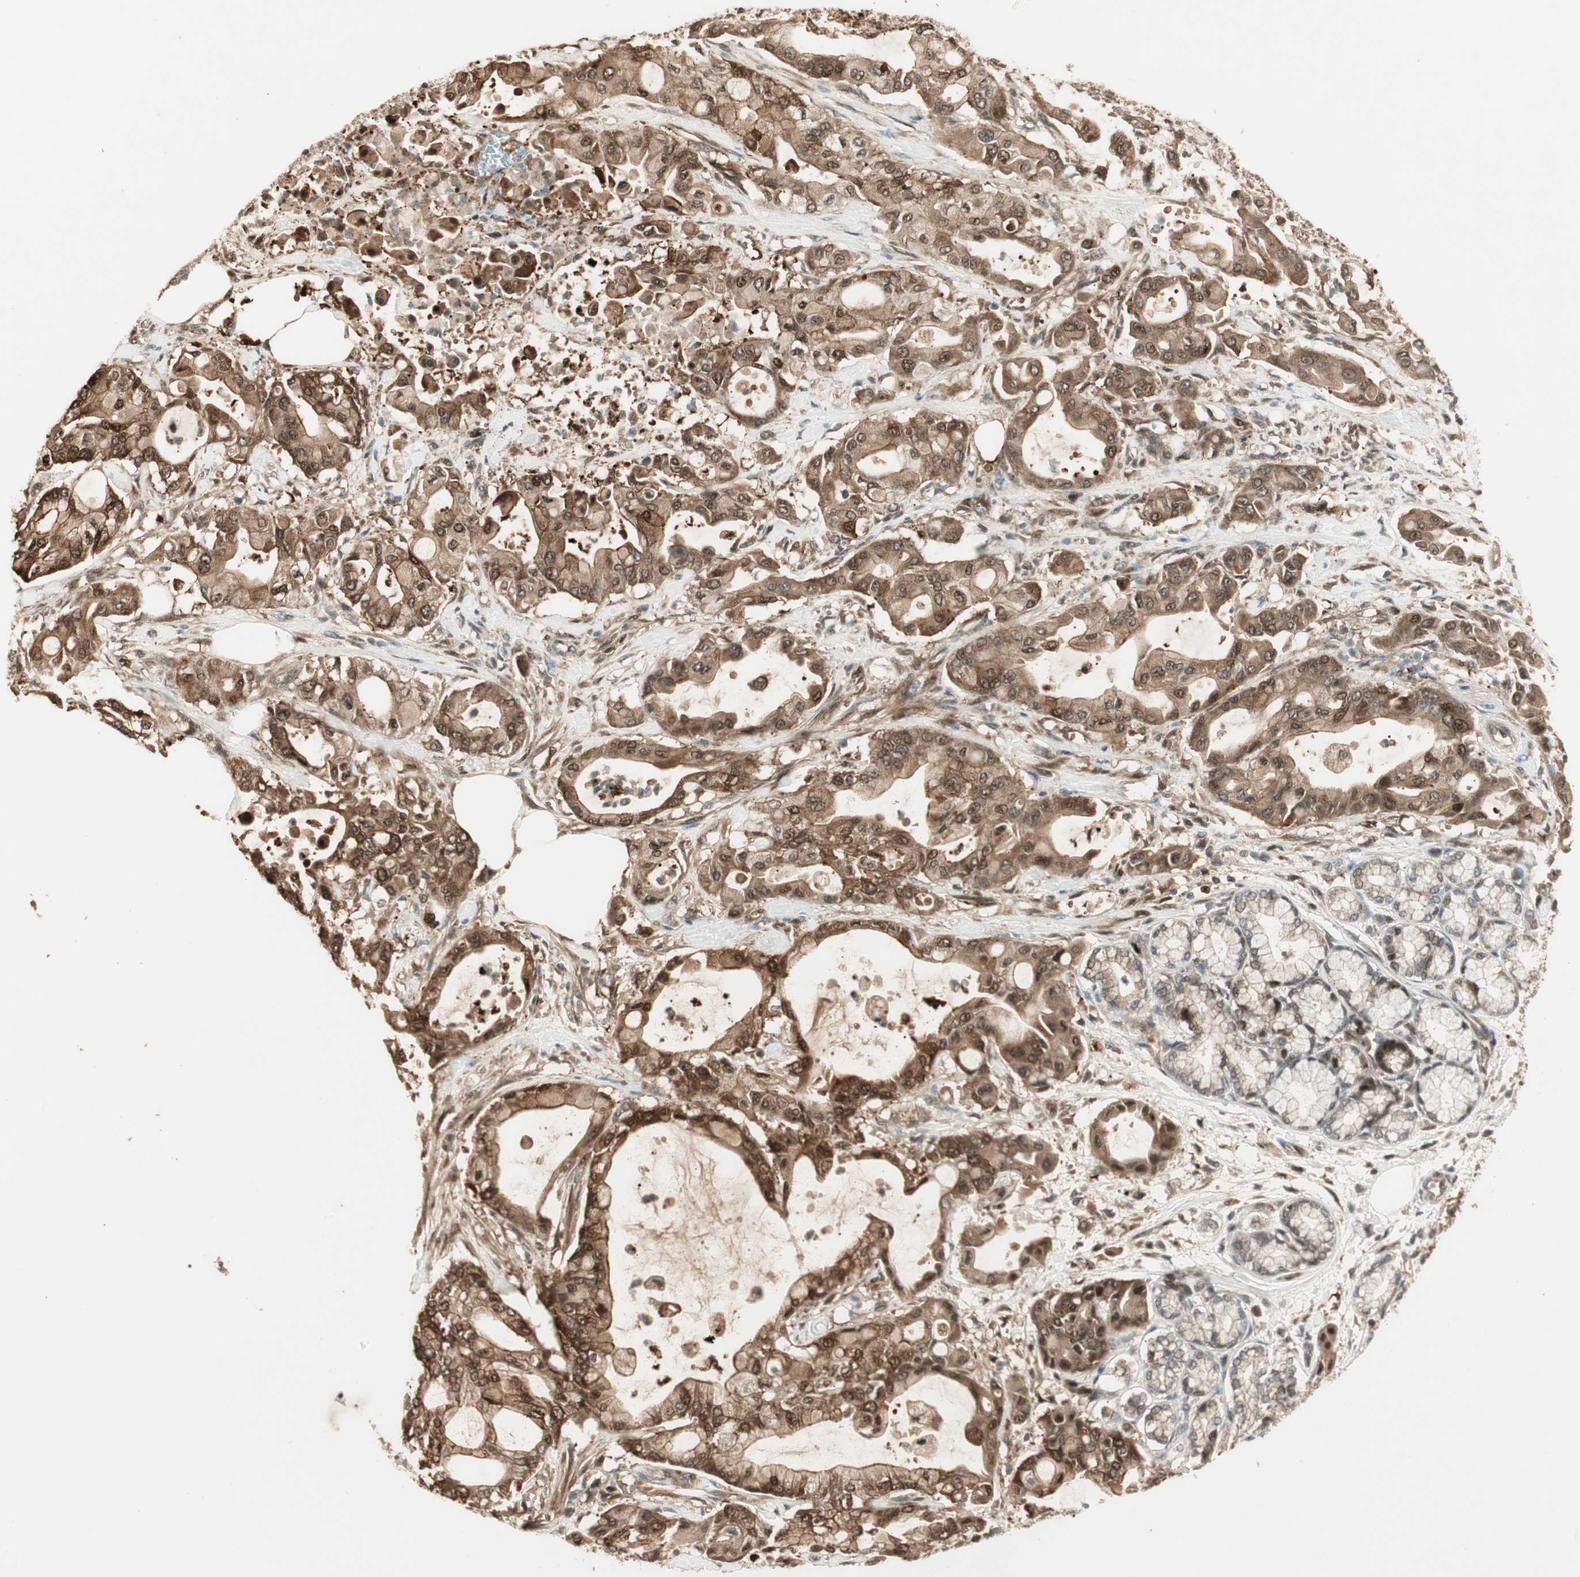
{"staining": {"intensity": "strong", "quantity": ">75%", "location": "cytoplasmic/membranous,nuclear"}, "tissue": "pancreatic cancer", "cell_type": "Tumor cells", "image_type": "cancer", "snomed": [{"axis": "morphology", "description": "Adenocarcinoma, NOS"}, {"axis": "morphology", "description": "Adenocarcinoma, metastatic, NOS"}, {"axis": "topography", "description": "Lymph node"}, {"axis": "topography", "description": "Pancreas"}, {"axis": "topography", "description": "Duodenum"}], "caption": "DAB immunohistochemical staining of pancreatic cancer (metastatic adenocarcinoma) demonstrates strong cytoplasmic/membranous and nuclear protein staining in approximately >75% of tumor cells.", "gene": "CNOT4", "patient": {"sex": "female", "age": 64}}